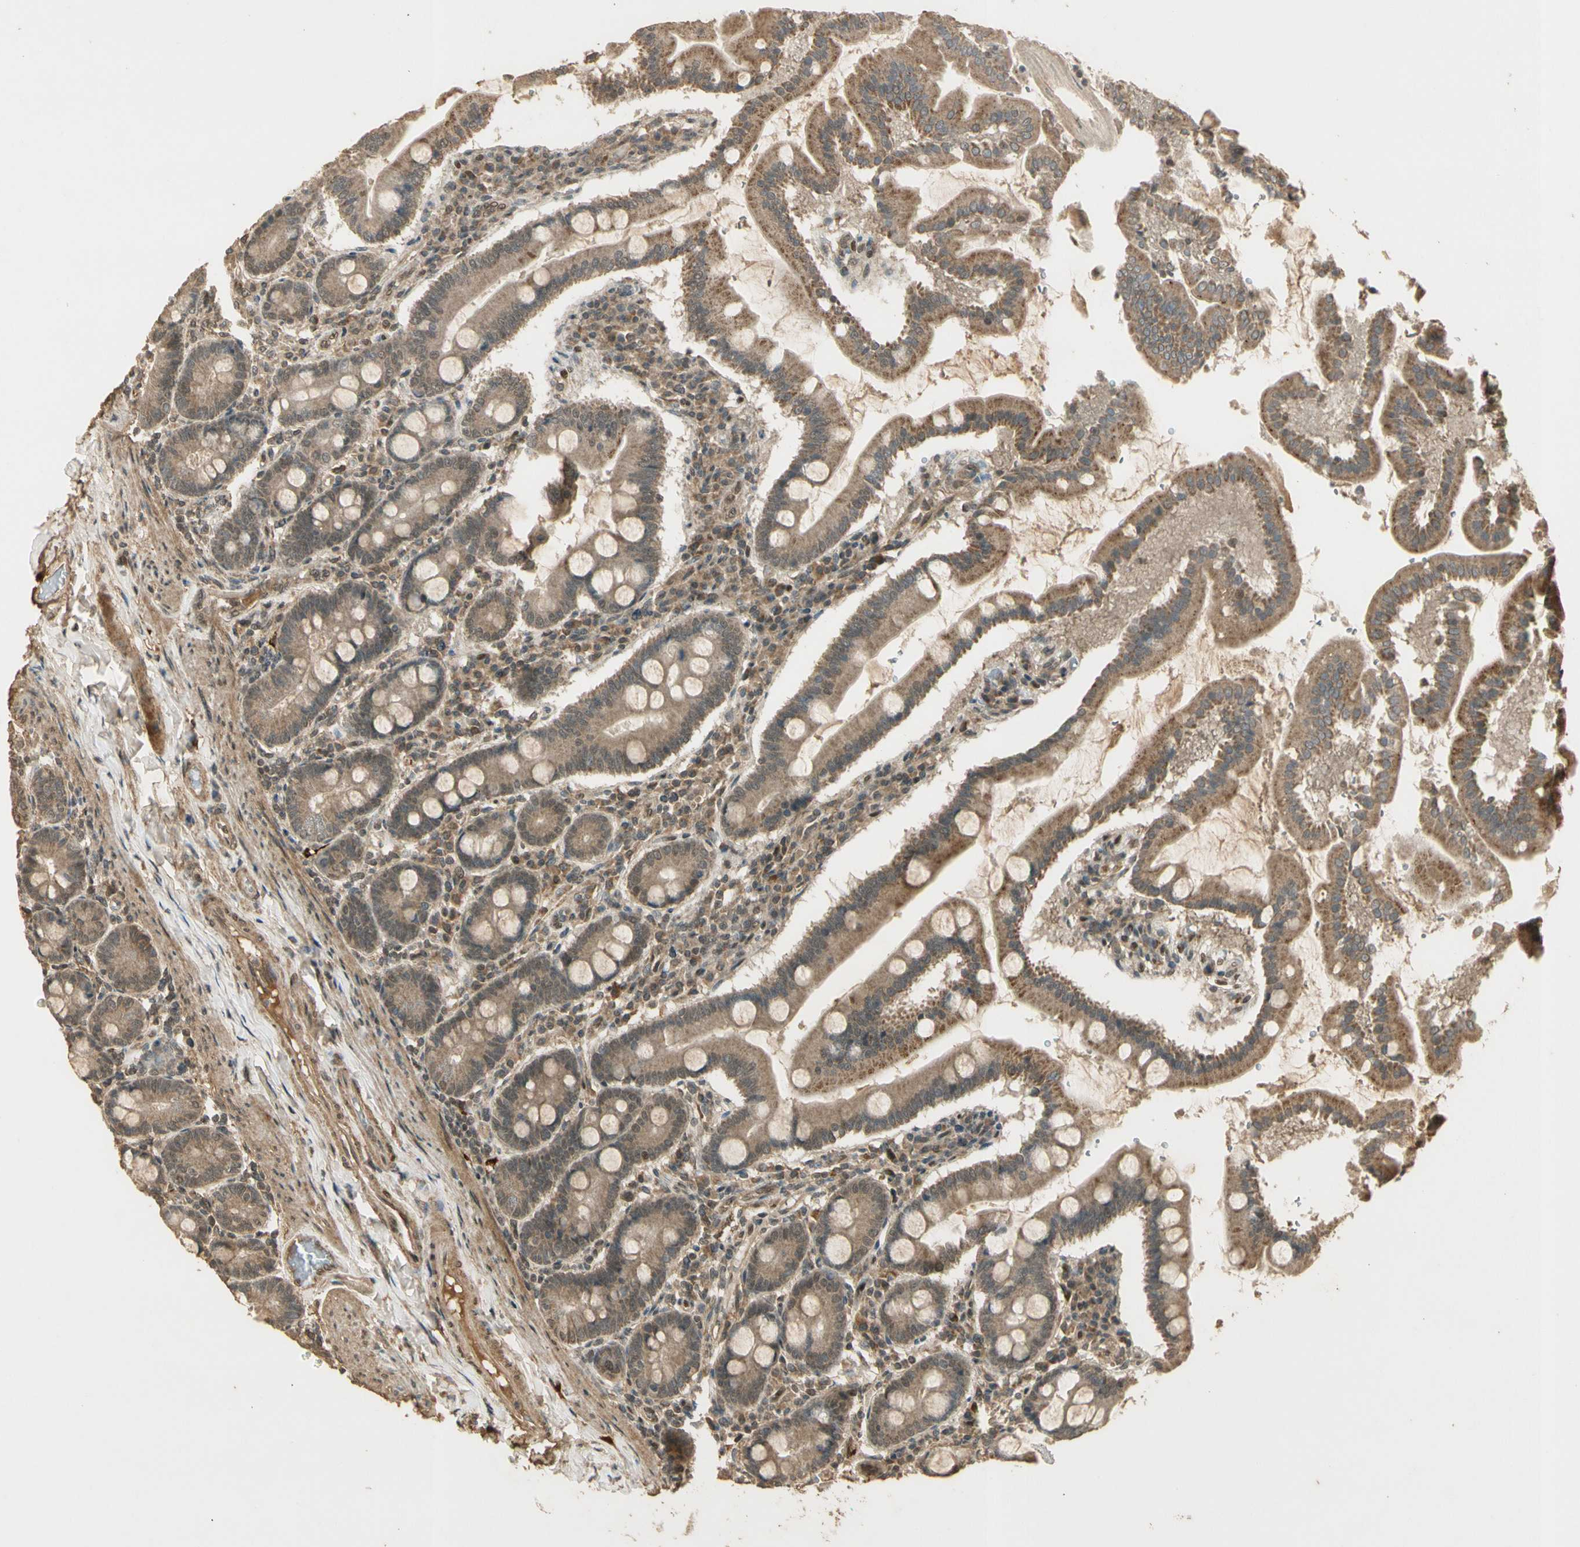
{"staining": {"intensity": "moderate", "quantity": ">75%", "location": "cytoplasmic/membranous"}, "tissue": "duodenum", "cell_type": "Glandular cells", "image_type": "normal", "snomed": [{"axis": "morphology", "description": "Normal tissue, NOS"}, {"axis": "topography", "description": "Duodenum"}], "caption": "Protein staining of unremarkable duodenum demonstrates moderate cytoplasmic/membranous expression in approximately >75% of glandular cells.", "gene": "GMEB2", "patient": {"sex": "male", "age": 50}}